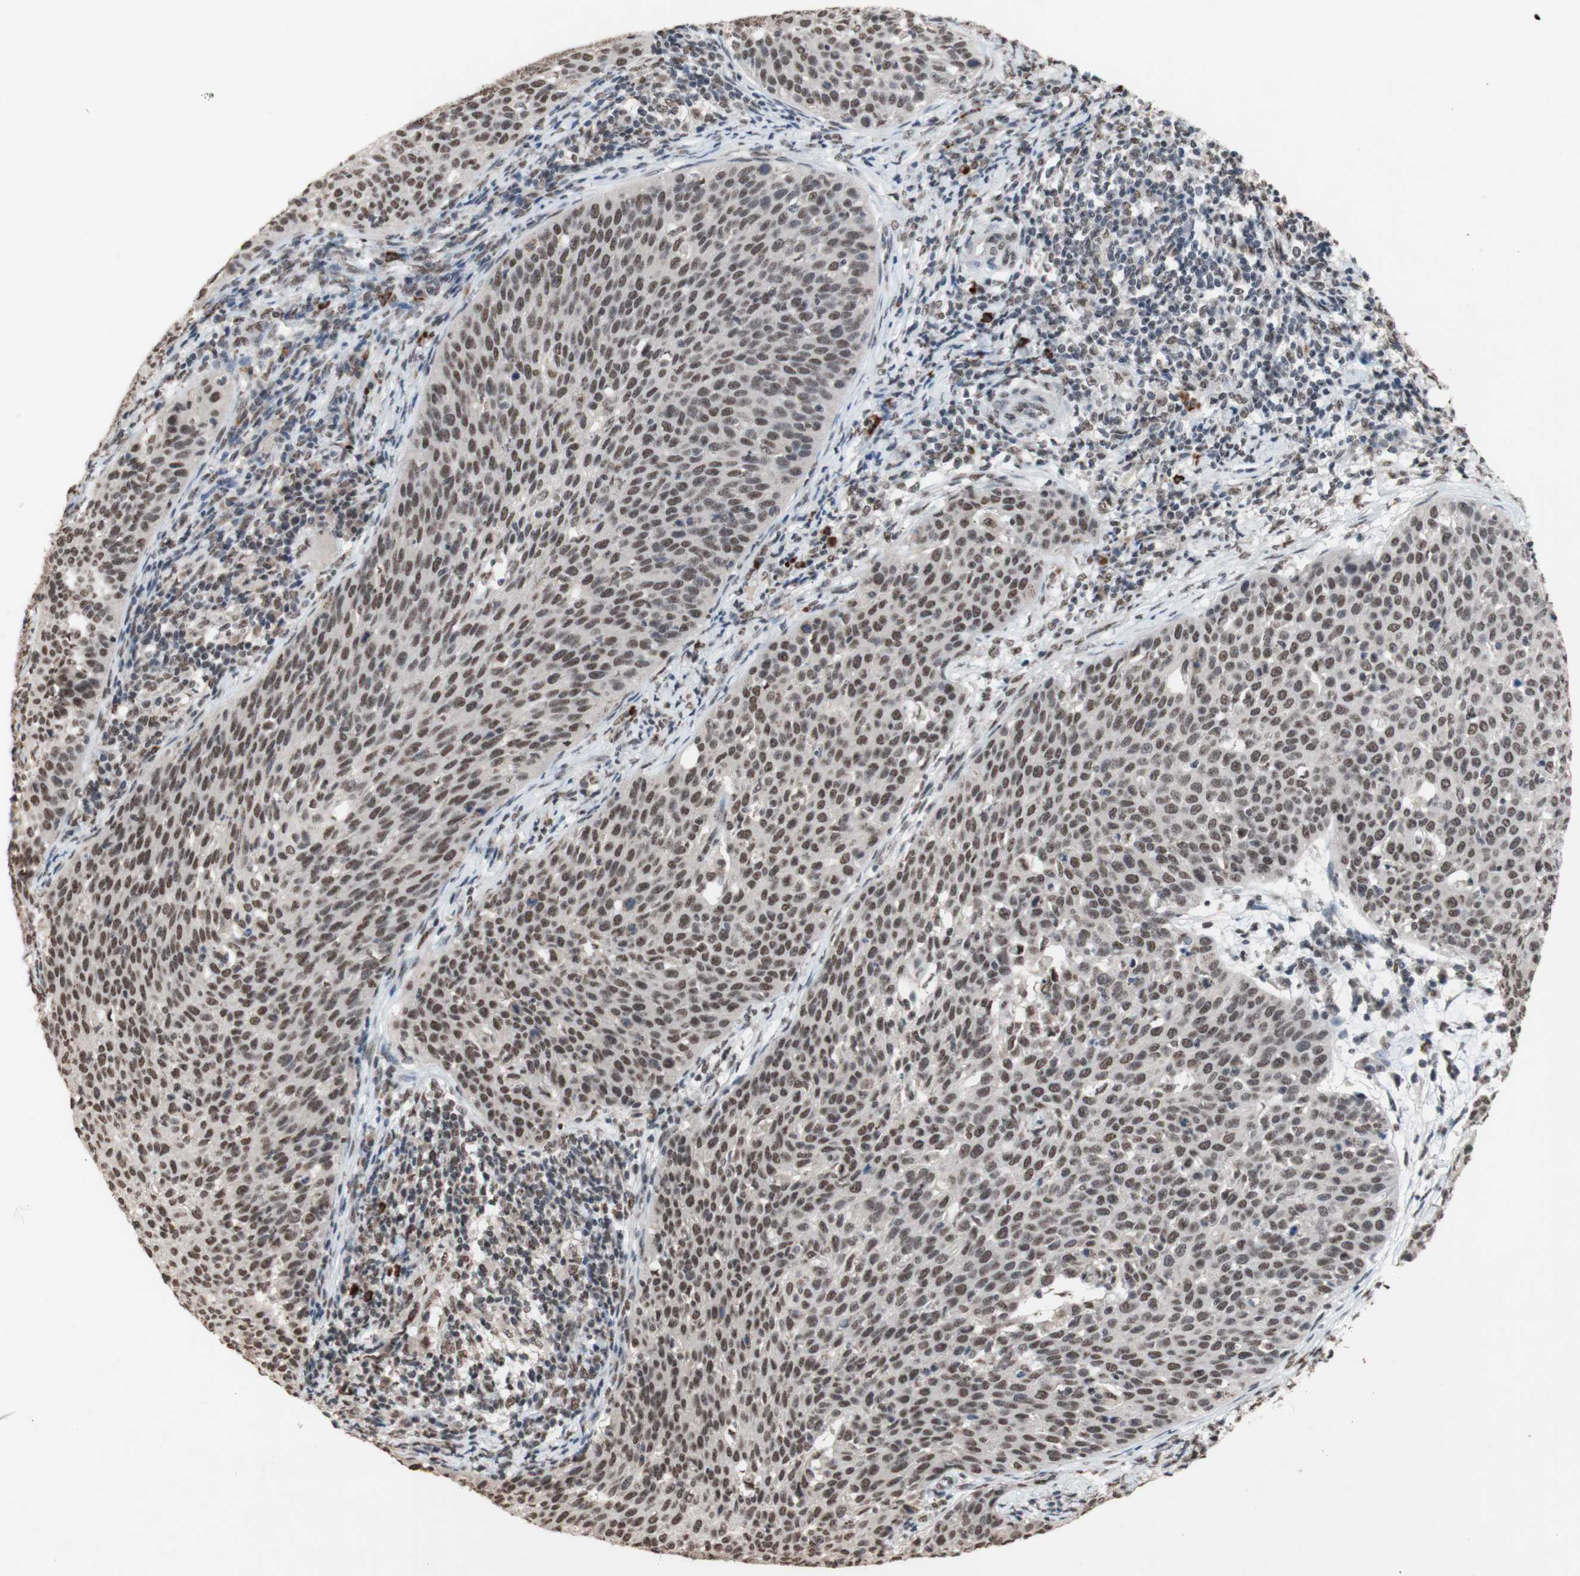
{"staining": {"intensity": "weak", "quantity": ">75%", "location": "nuclear"}, "tissue": "cervical cancer", "cell_type": "Tumor cells", "image_type": "cancer", "snomed": [{"axis": "morphology", "description": "Squamous cell carcinoma, NOS"}, {"axis": "topography", "description": "Cervix"}], "caption": "Cervical cancer stained with DAB (3,3'-diaminobenzidine) immunohistochemistry displays low levels of weak nuclear positivity in approximately >75% of tumor cells.", "gene": "SFPQ", "patient": {"sex": "female", "age": 38}}